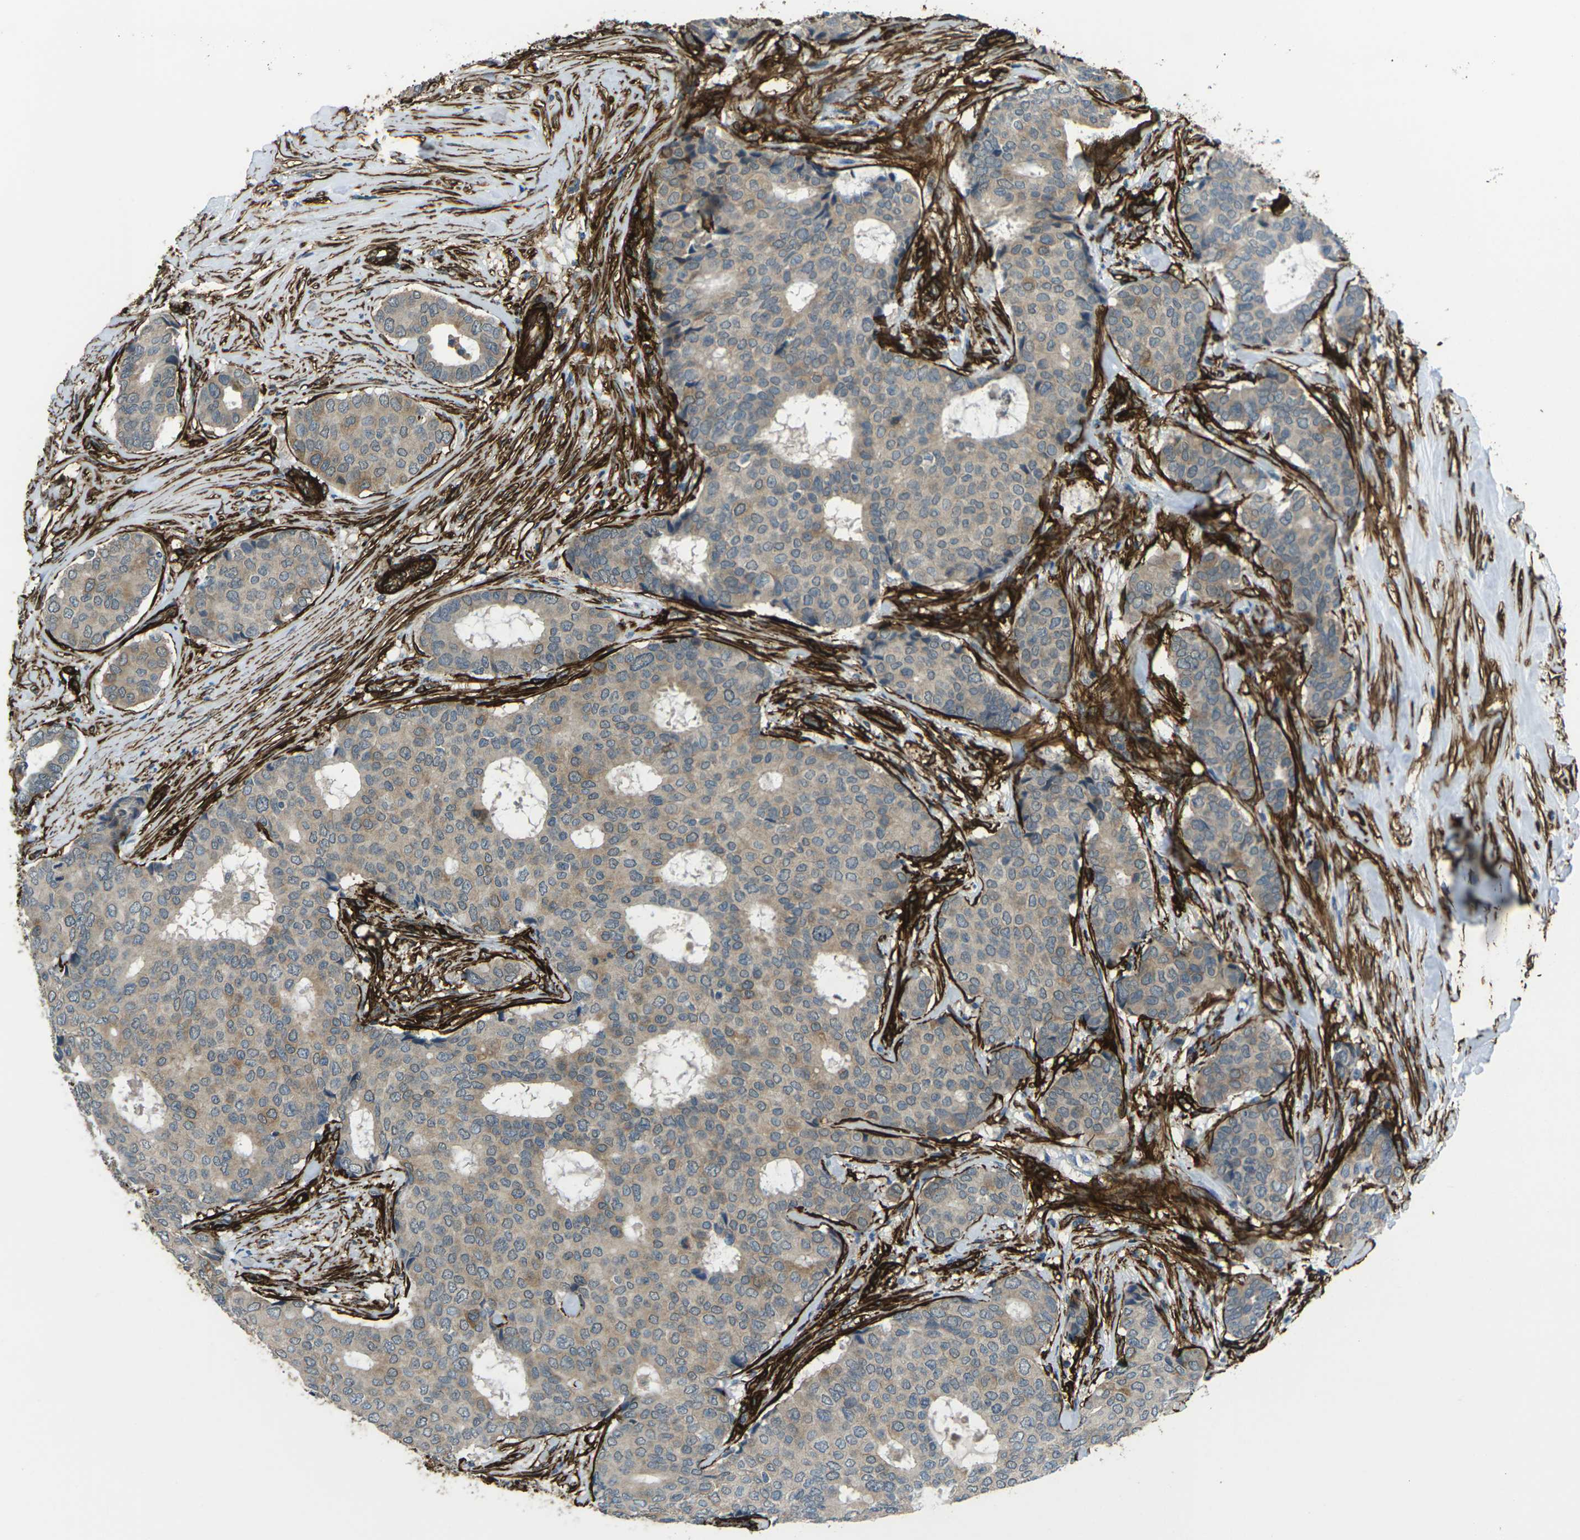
{"staining": {"intensity": "weak", "quantity": ">75%", "location": "cytoplasmic/membranous"}, "tissue": "breast cancer", "cell_type": "Tumor cells", "image_type": "cancer", "snomed": [{"axis": "morphology", "description": "Duct carcinoma"}, {"axis": "topography", "description": "Breast"}], "caption": "A low amount of weak cytoplasmic/membranous staining is identified in approximately >75% of tumor cells in breast cancer (invasive ductal carcinoma) tissue. Nuclei are stained in blue.", "gene": "GRAMD1C", "patient": {"sex": "female", "age": 75}}